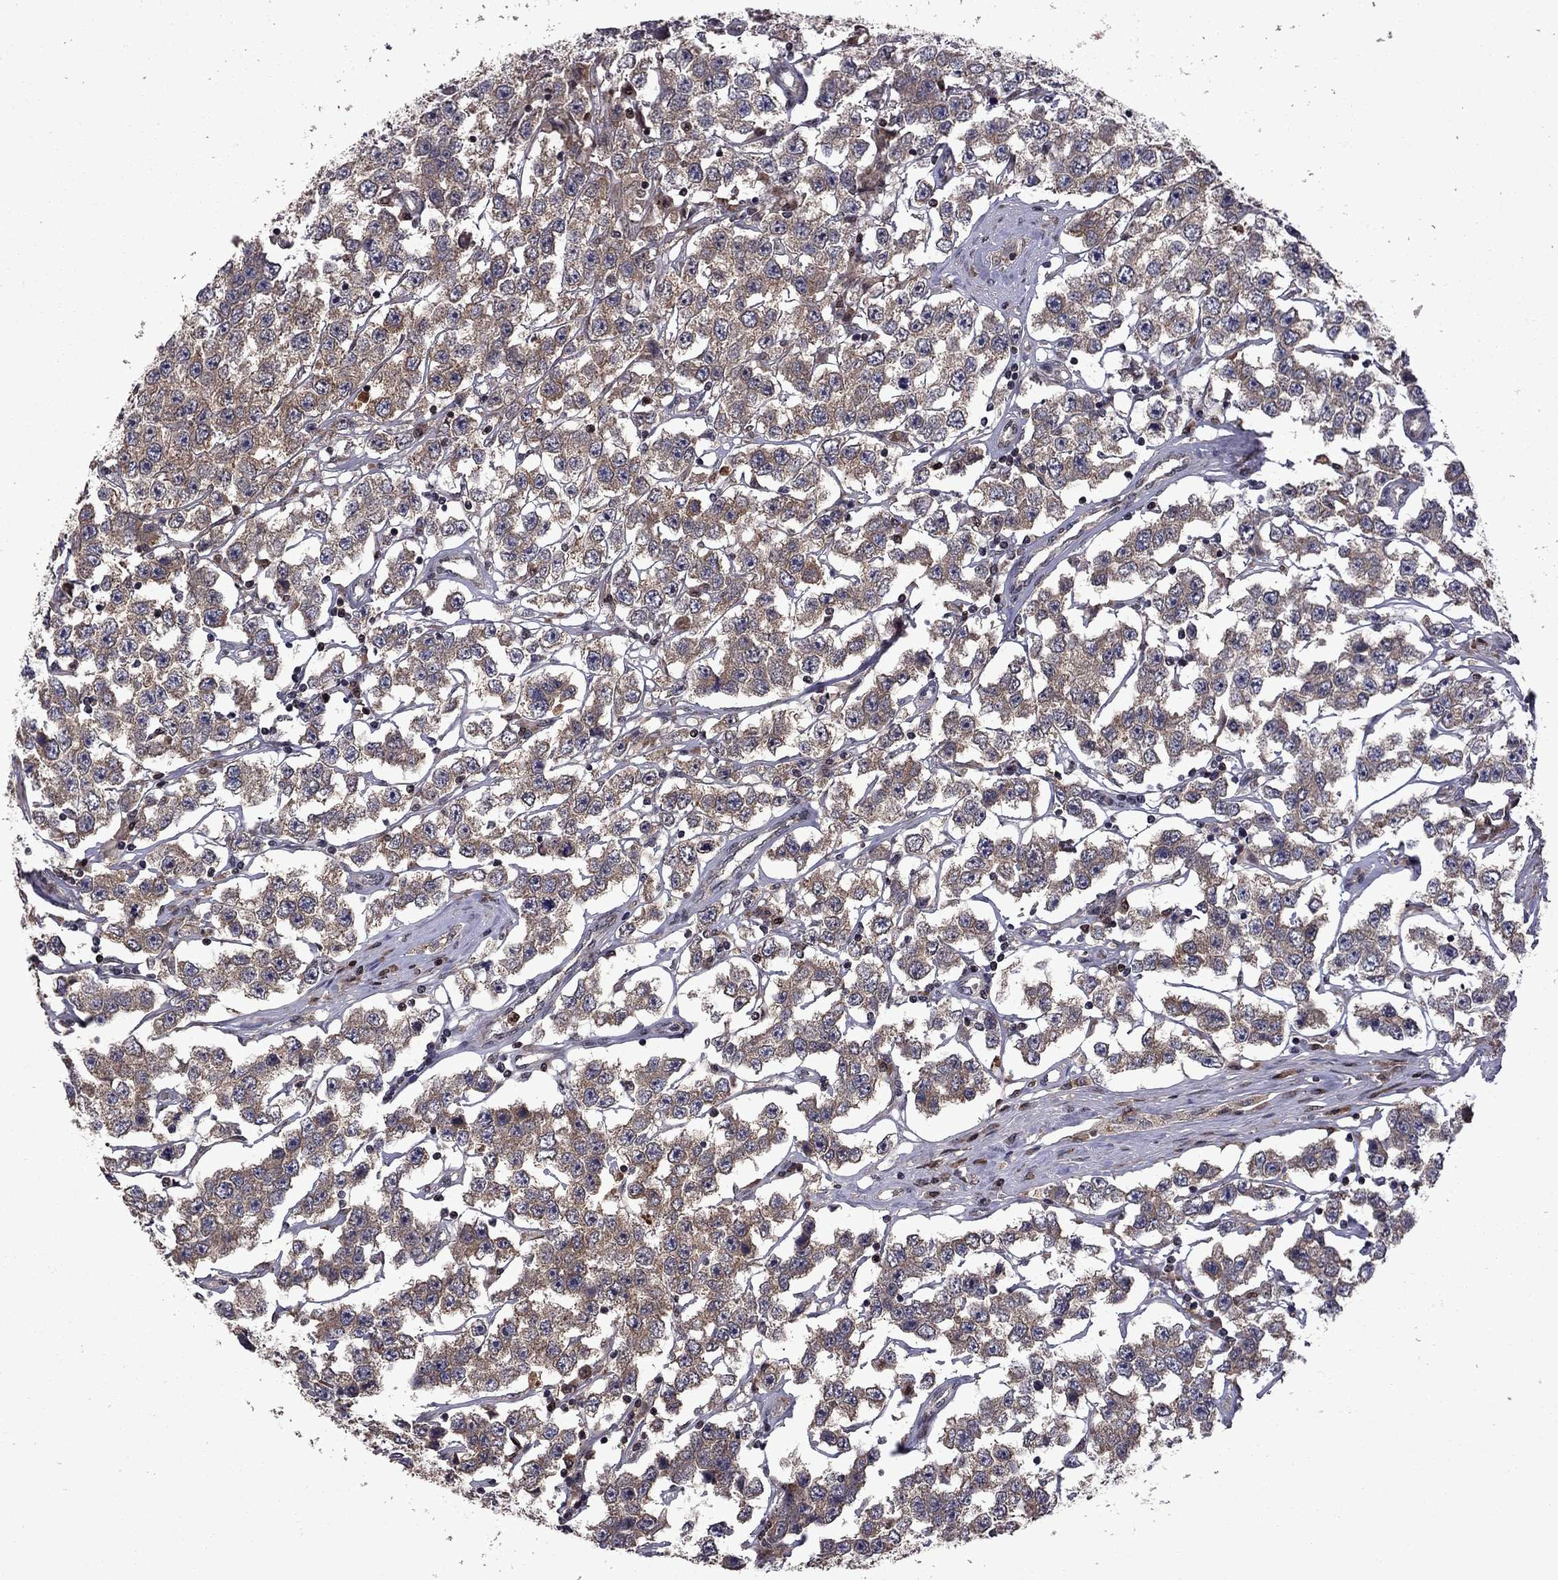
{"staining": {"intensity": "moderate", "quantity": "25%-75%", "location": "cytoplasmic/membranous"}, "tissue": "testis cancer", "cell_type": "Tumor cells", "image_type": "cancer", "snomed": [{"axis": "morphology", "description": "Seminoma, NOS"}, {"axis": "topography", "description": "Testis"}], "caption": "A micrograph showing moderate cytoplasmic/membranous expression in approximately 25%-75% of tumor cells in testis cancer, as visualized by brown immunohistochemical staining.", "gene": "IPP", "patient": {"sex": "male", "age": 52}}